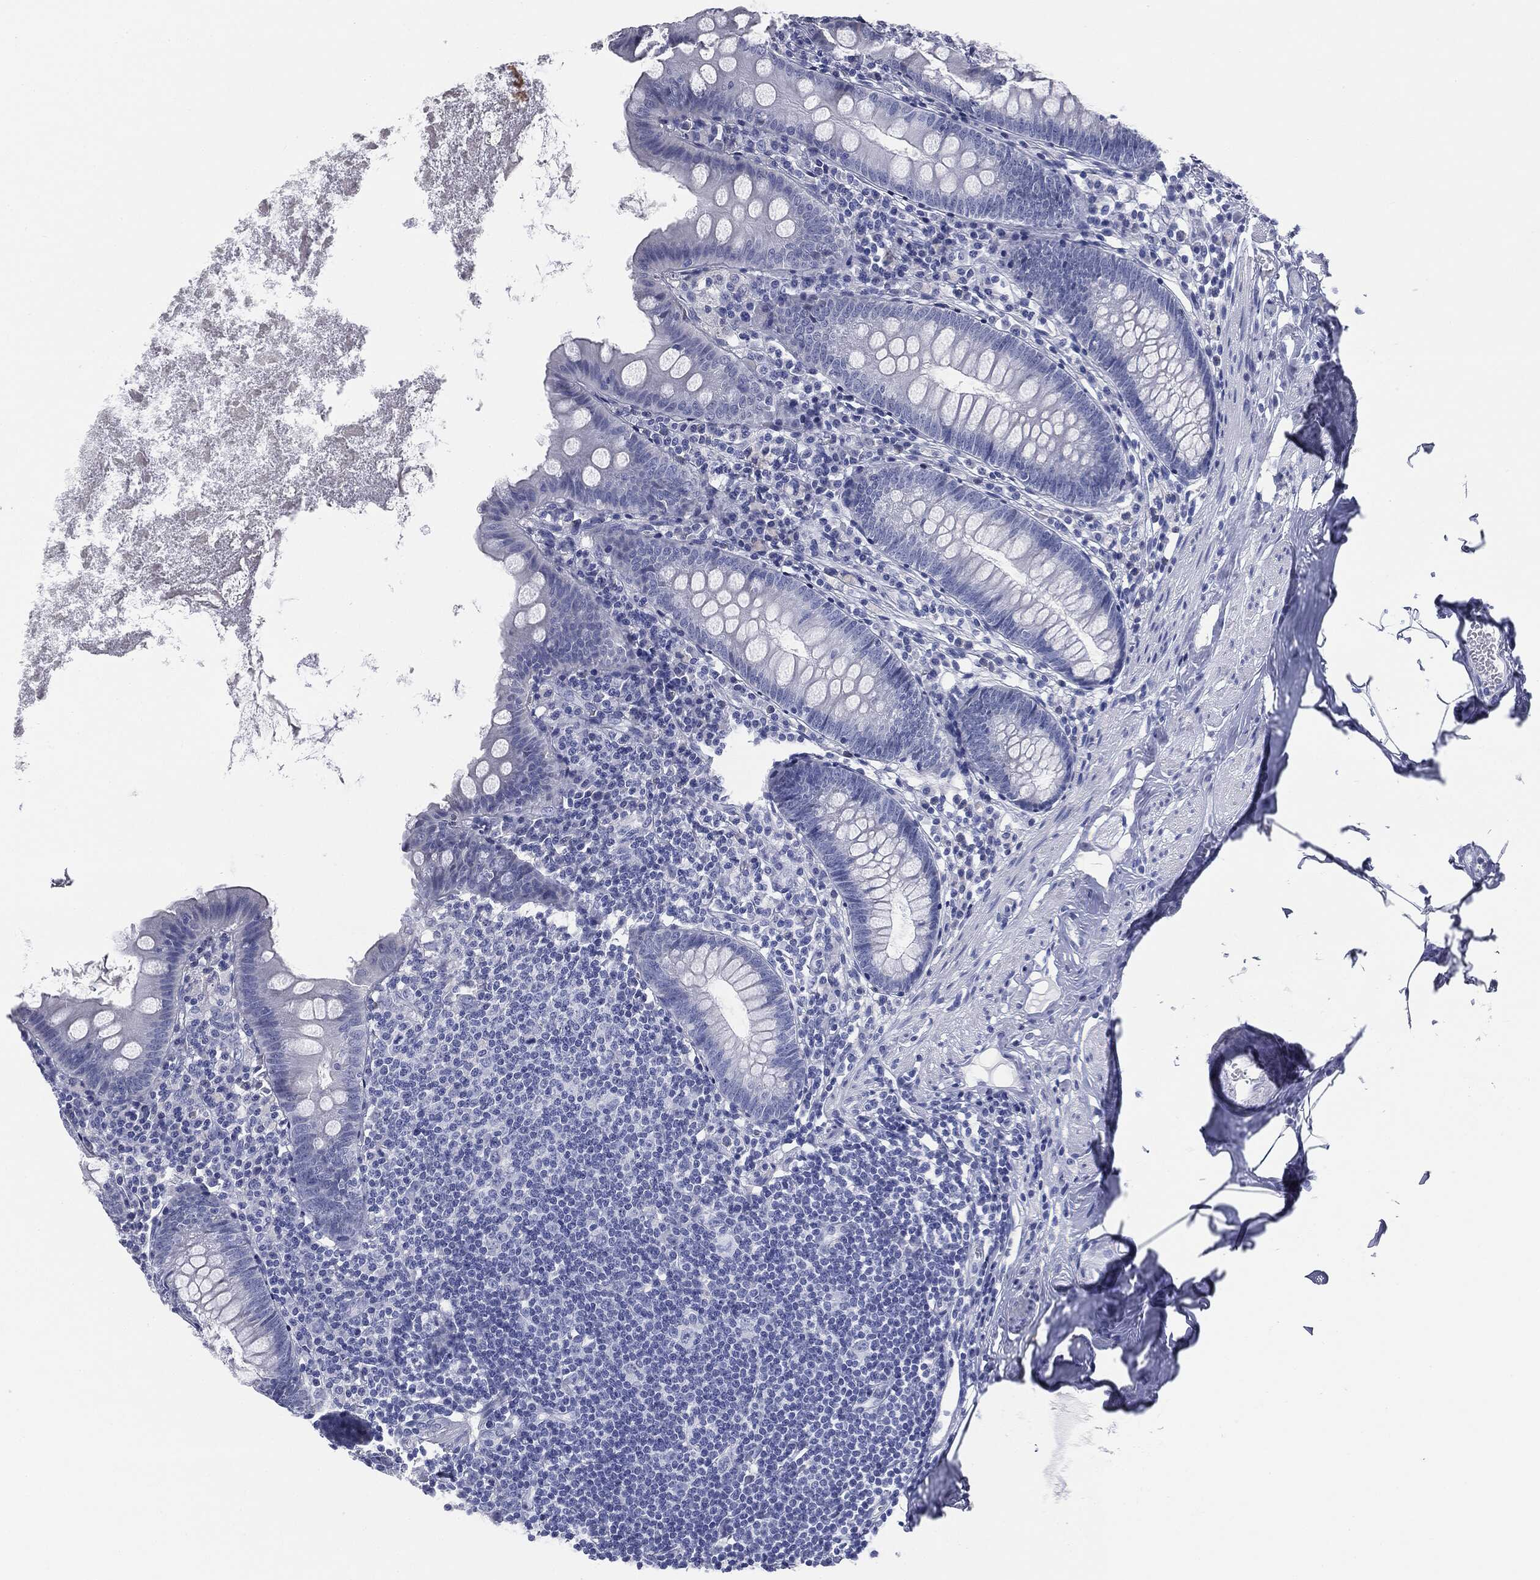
{"staining": {"intensity": "negative", "quantity": "none", "location": "none"}, "tissue": "appendix", "cell_type": "Glandular cells", "image_type": "normal", "snomed": [{"axis": "morphology", "description": "Normal tissue, NOS"}, {"axis": "topography", "description": "Appendix"}], "caption": "Immunohistochemistry image of normal human appendix stained for a protein (brown), which reveals no staining in glandular cells.", "gene": "ATP2A1", "patient": {"sex": "female", "age": 82}}